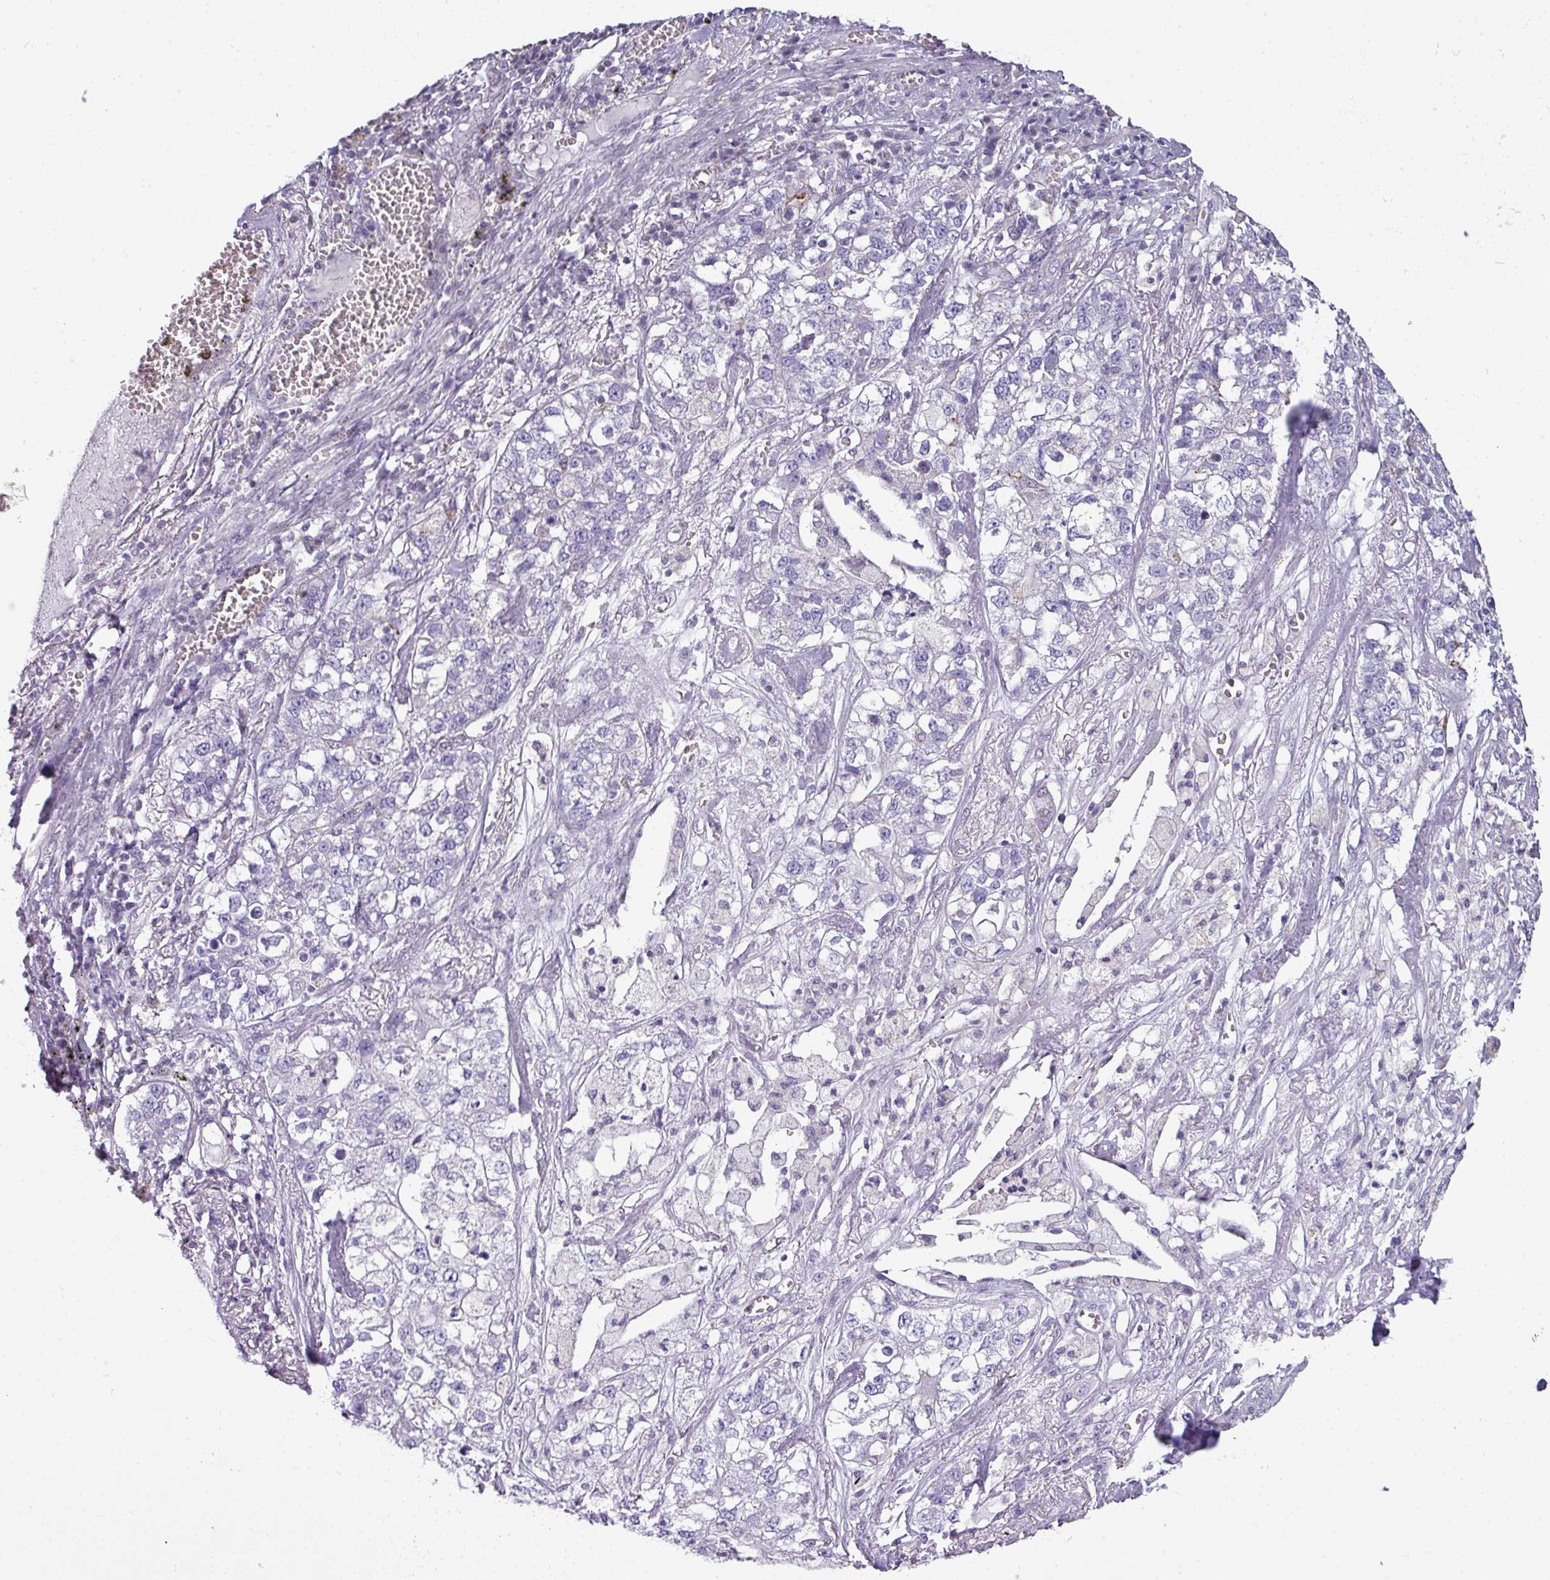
{"staining": {"intensity": "negative", "quantity": "none", "location": "none"}, "tissue": "lung cancer", "cell_type": "Tumor cells", "image_type": "cancer", "snomed": [{"axis": "morphology", "description": "Adenocarcinoma, NOS"}, {"axis": "topography", "description": "Lung"}], "caption": "Tumor cells show no significant protein positivity in adenocarcinoma (lung).", "gene": "STAT5A", "patient": {"sex": "male", "age": 49}}